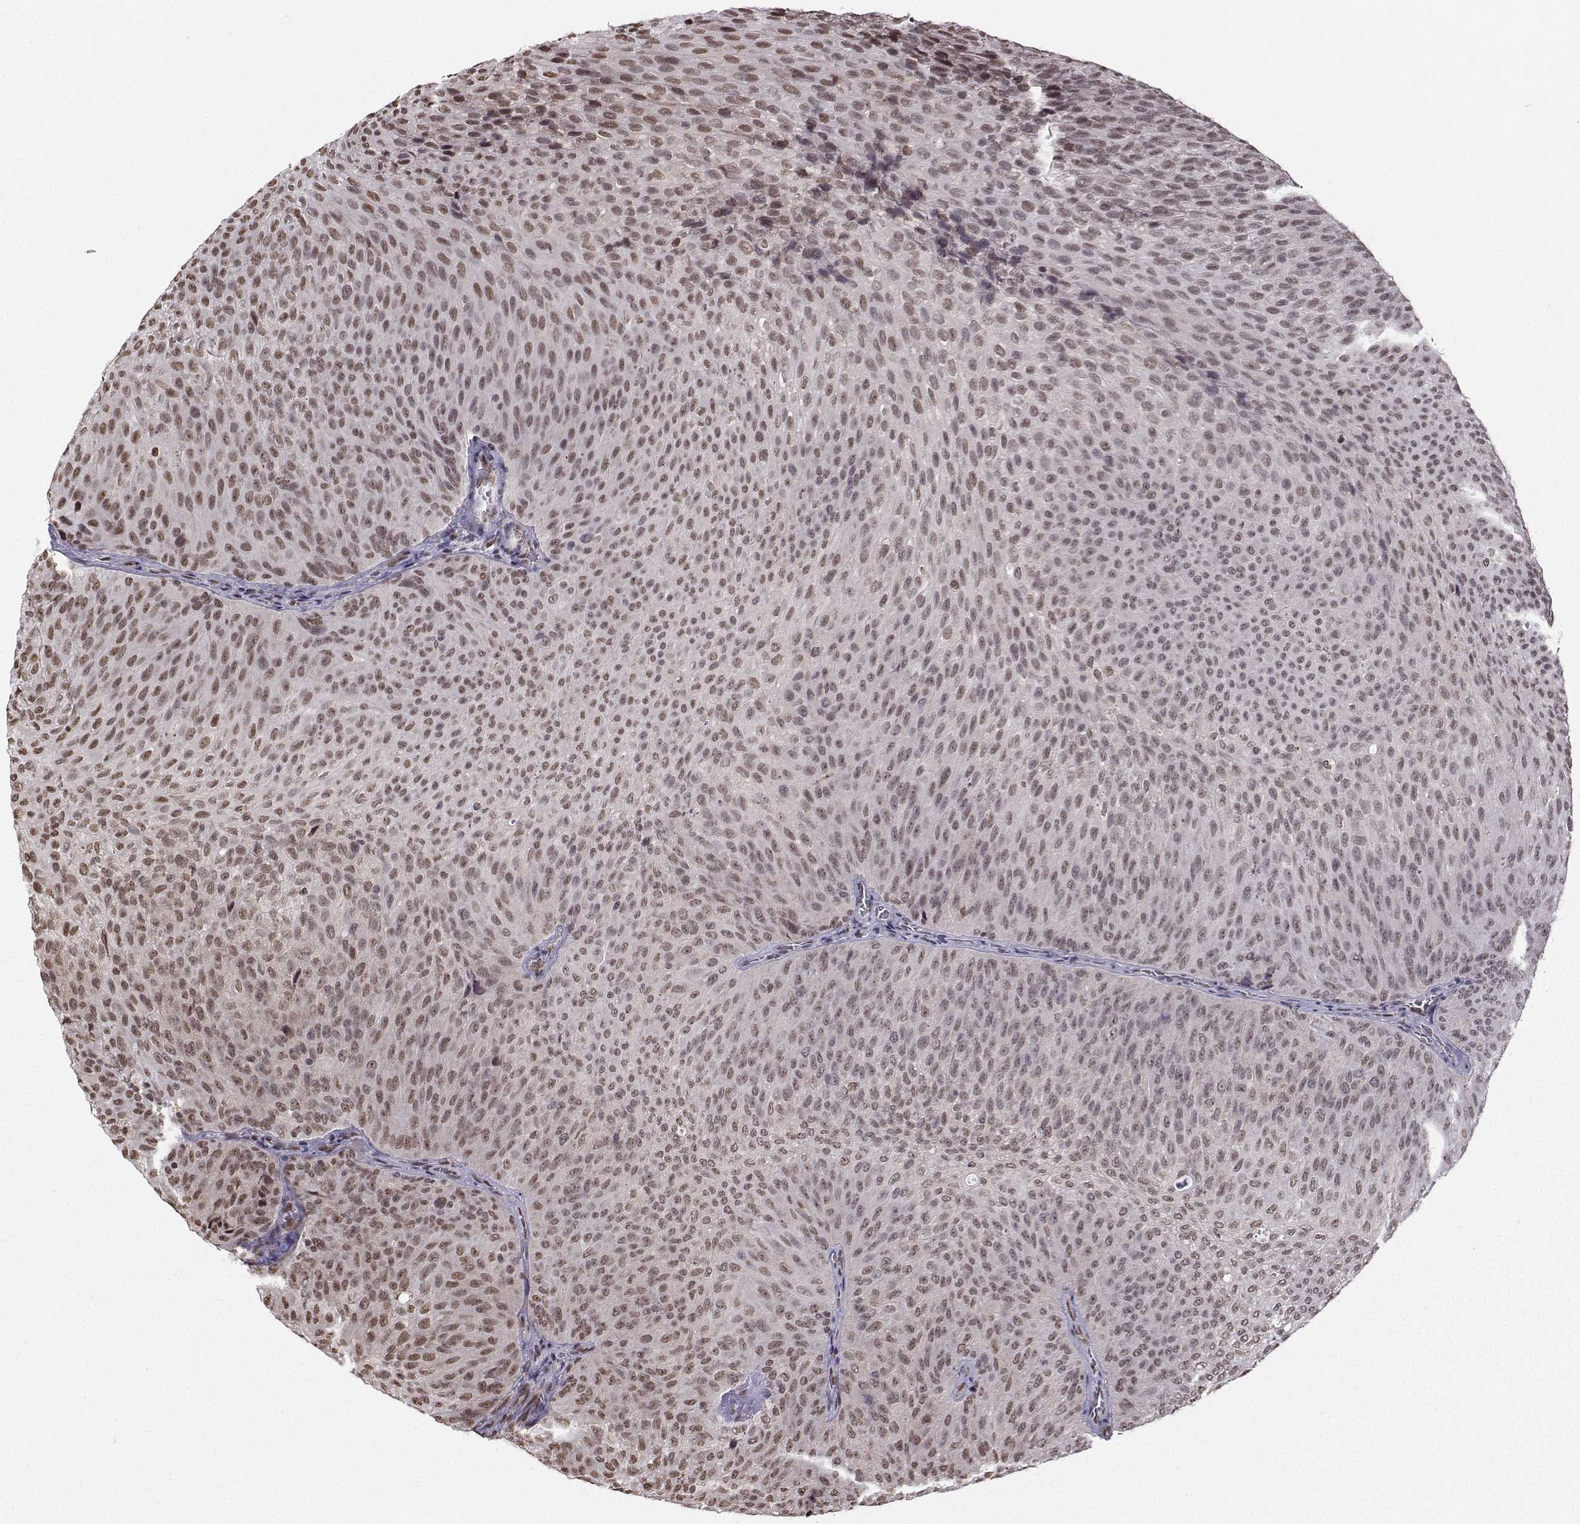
{"staining": {"intensity": "weak", "quantity": ">75%", "location": "nuclear"}, "tissue": "urothelial cancer", "cell_type": "Tumor cells", "image_type": "cancer", "snomed": [{"axis": "morphology", "description": "Urothelial carcinoma, Low grade"}, {"axis": "topography", "description": "Urinary bladder"}], "caption": "This is an image of immunohistochemistry (IHC) staining of urothelial carcinoma (low-grade), which shows weak staining in the nuclear of tumor cells.", "gene": "EZH1", "patient": {"sex": "male", "age": 78}}